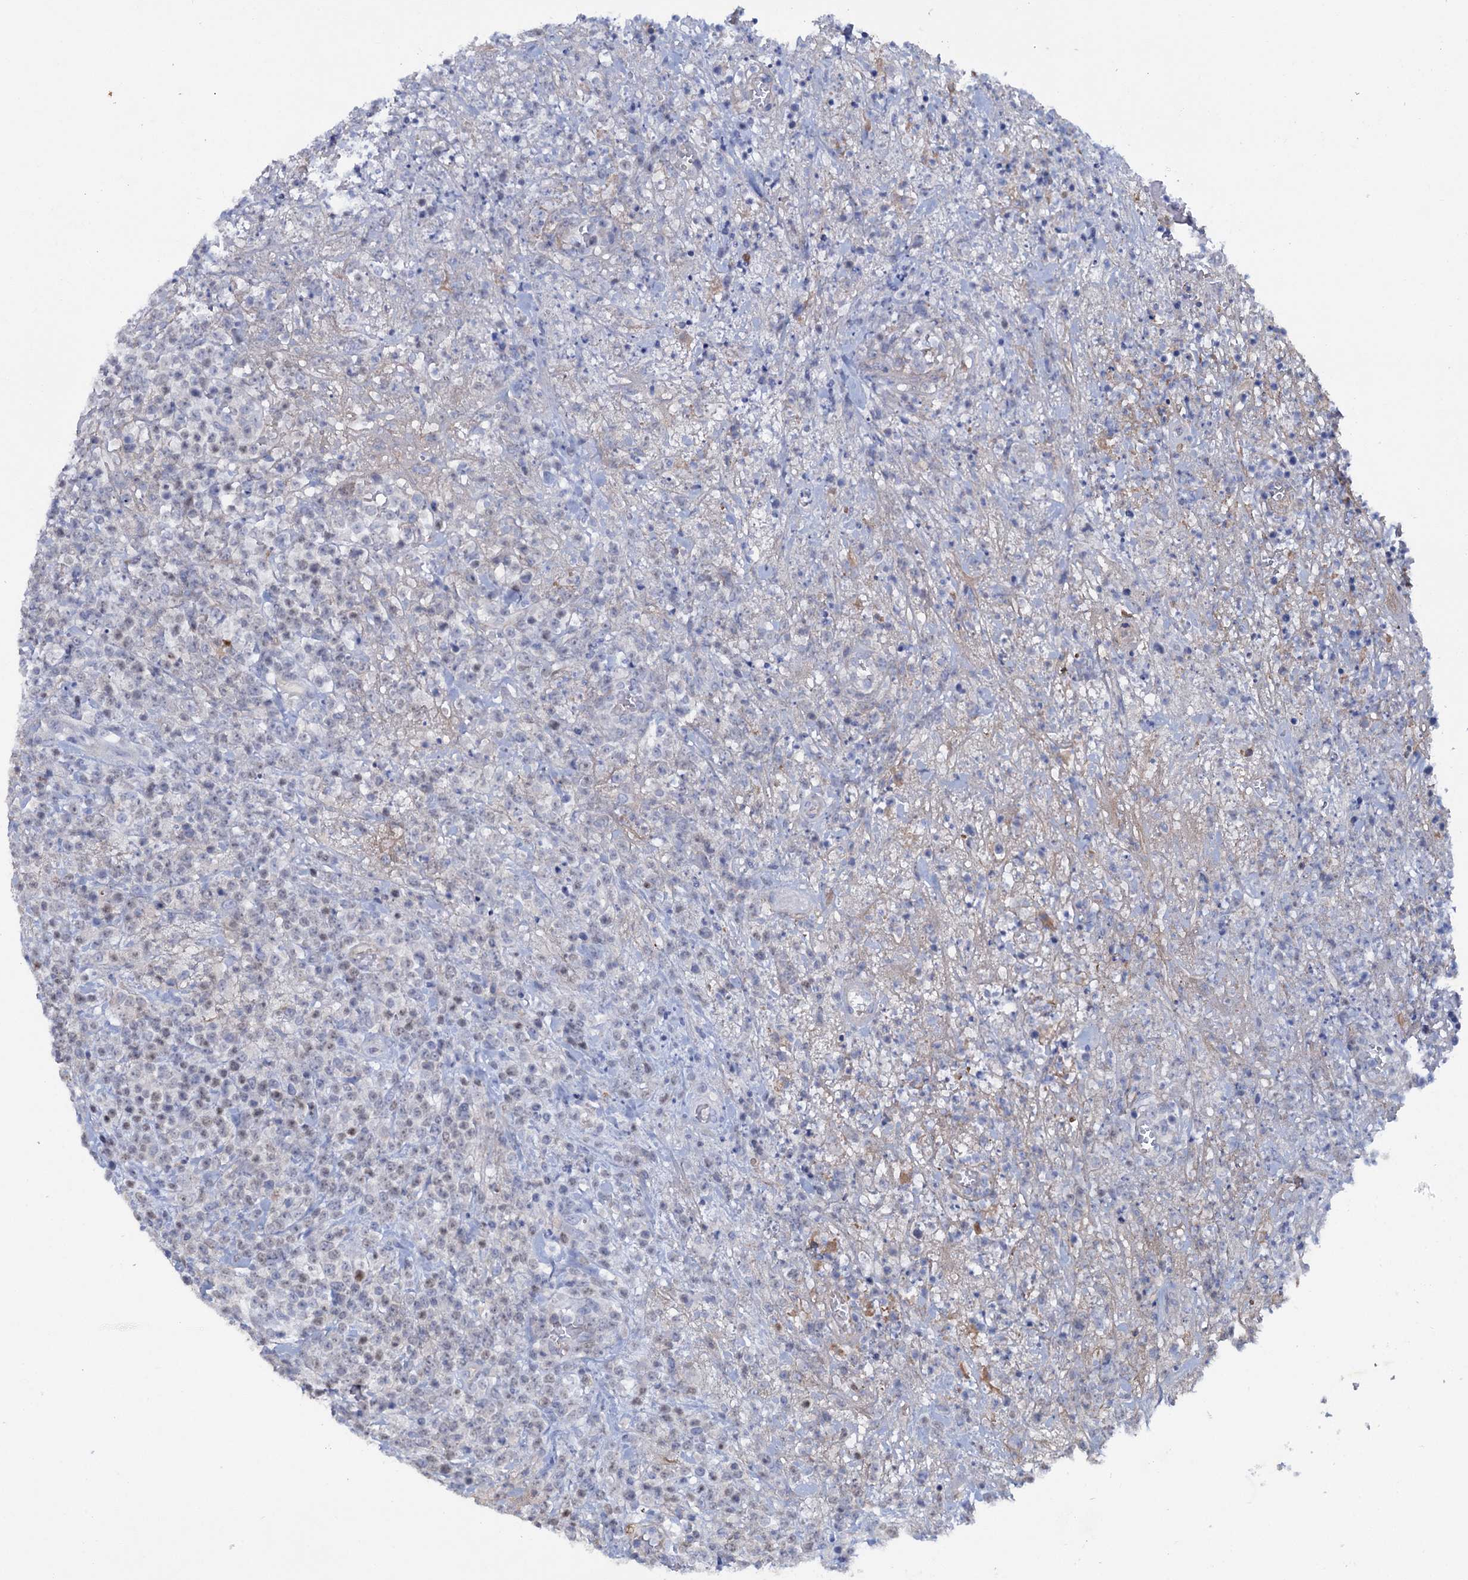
{"staining": {"intensity": "weak", "quantity": "<25%", "location": "nuclear"}, "tissue": "lymphoma", "cell_type": "Tumor cells", "image_type": "cancer", "snomed": [{"axis": "morphology", "description": "Malignant lymphoma, non-Hodgkin's type, High grade"}, {"axis": "topography", "description": "Colon"}], "caption": "A high-resolution micrograph shows IHC staining of lymphoma, which shows no significant staining in tumor cells.", "gene": "FAM111B", "patient": {"sex": "female", "age": 53}}